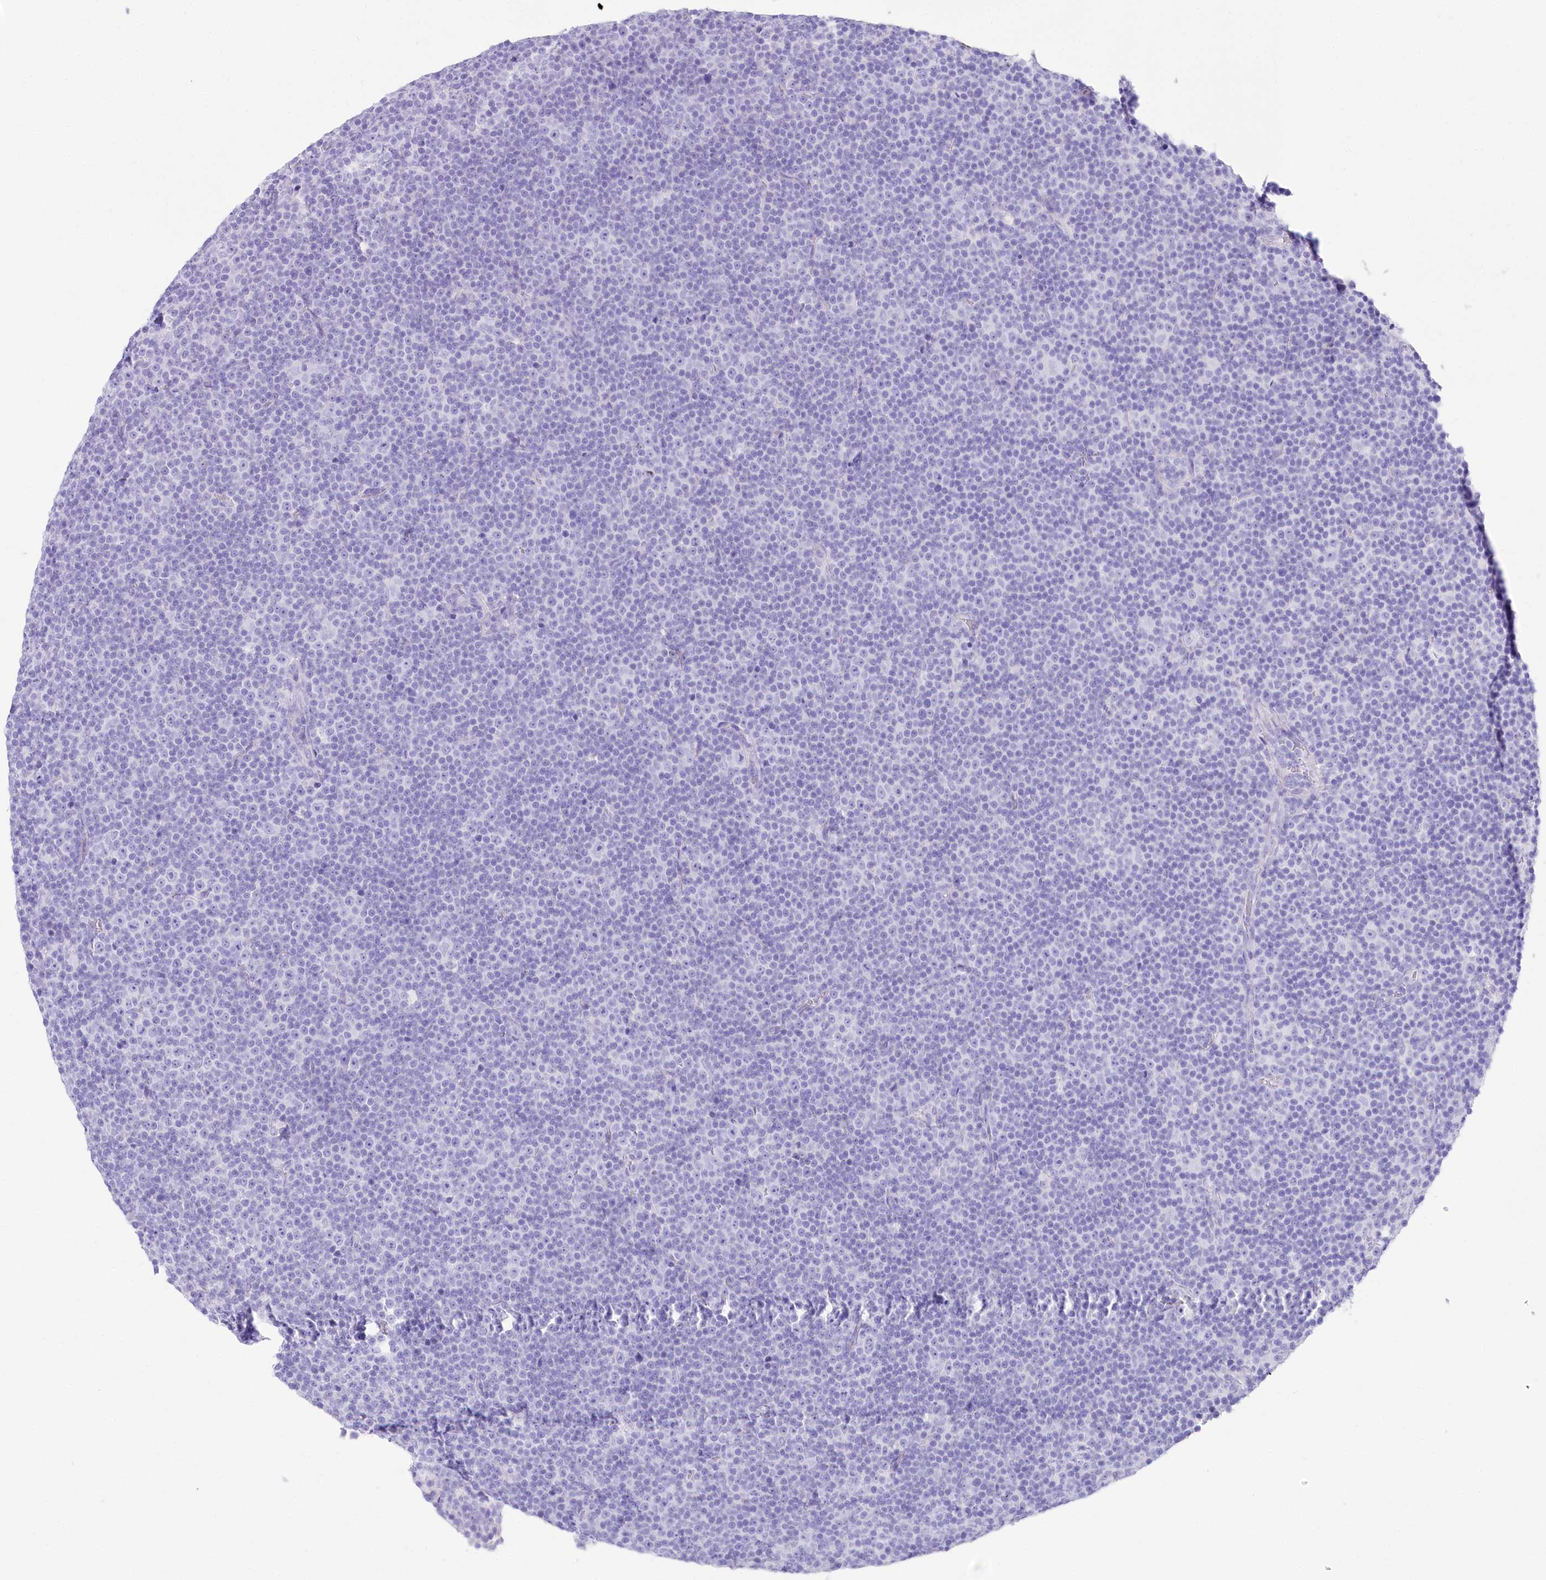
{"staining": {"intensity": "negative", "quantity": "none", "location": "none"}, "tissue": "lymphoma", "cell_type": "Tumor cells", "image_type": "cancer", "snomed": [{"axis": "morphology", "description": "Malignant lymphoma, non-Hodgkin's type, Low grade"}, {"axis": "topography", "description": "Lymph node"}], "caption": "Immunohistochemical staining of lymphoma shows no significant staining in tumor cells.", "gene": "CSN3", "patient": {"sex": "female", "age": 67}}